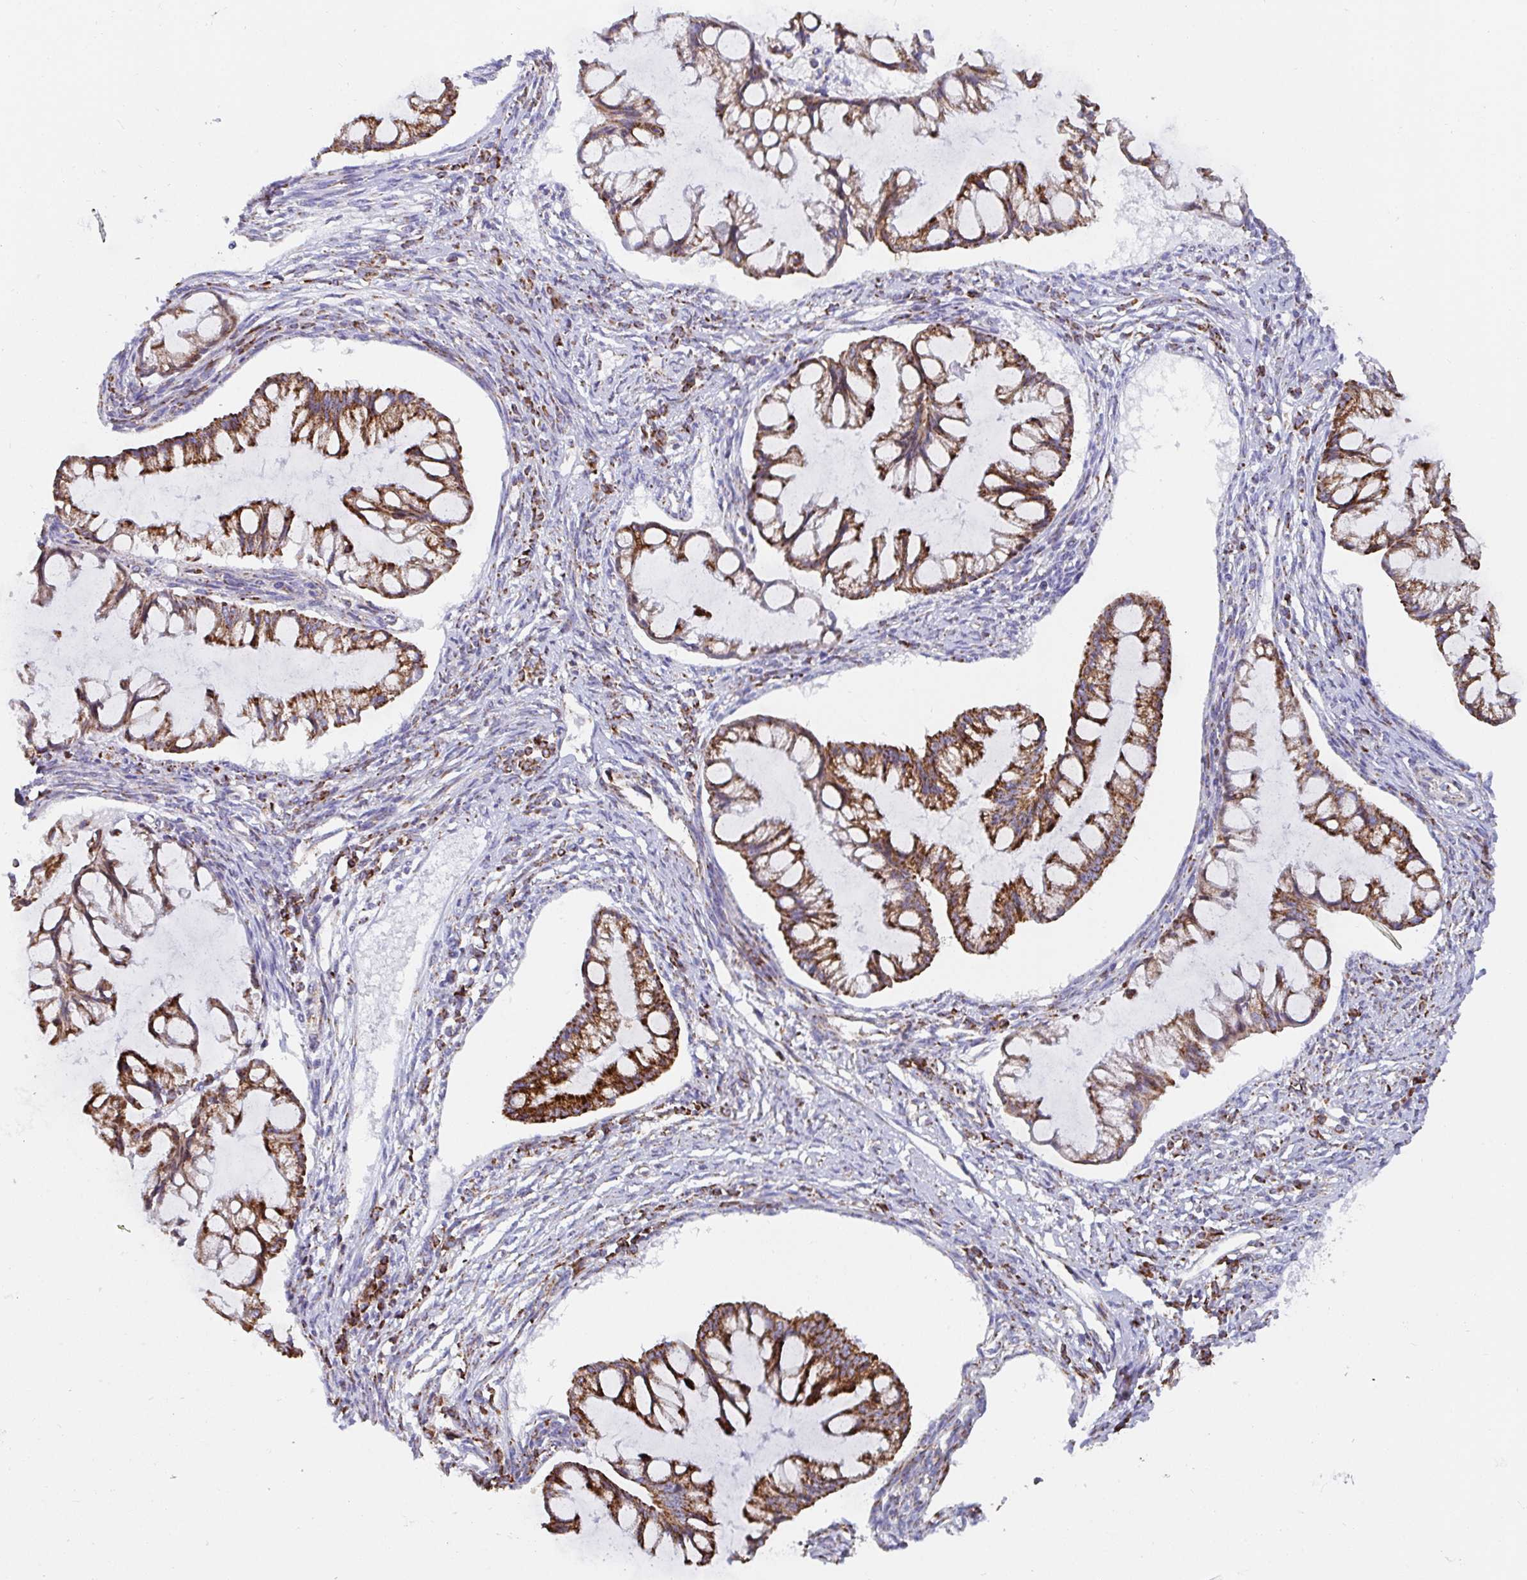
{"staining": {"intensity": "strong", "quantity": ">75%", "location": "cytoplasmic/membranous"}, "tissue": "ovarian cancer", "cell_type": "Tumor cells", "image_type": "cancer", "snomed": [{"axis": "morphology", "description": "Cystadenocarcinoma, mucinous, NOS"}, {"axis": "topography", "description": "Ovary"}], "caption": "An image of human ovarian mucinous cystadenocarcinoma stained for a protein demonstrates strong cytoplasmic/membranous brown staining in tumor cells. (IHC, brightfield microscopy, high magnification).", "gene": "ATP5MJ", "patient": {"sex": "female", "age": 73}}